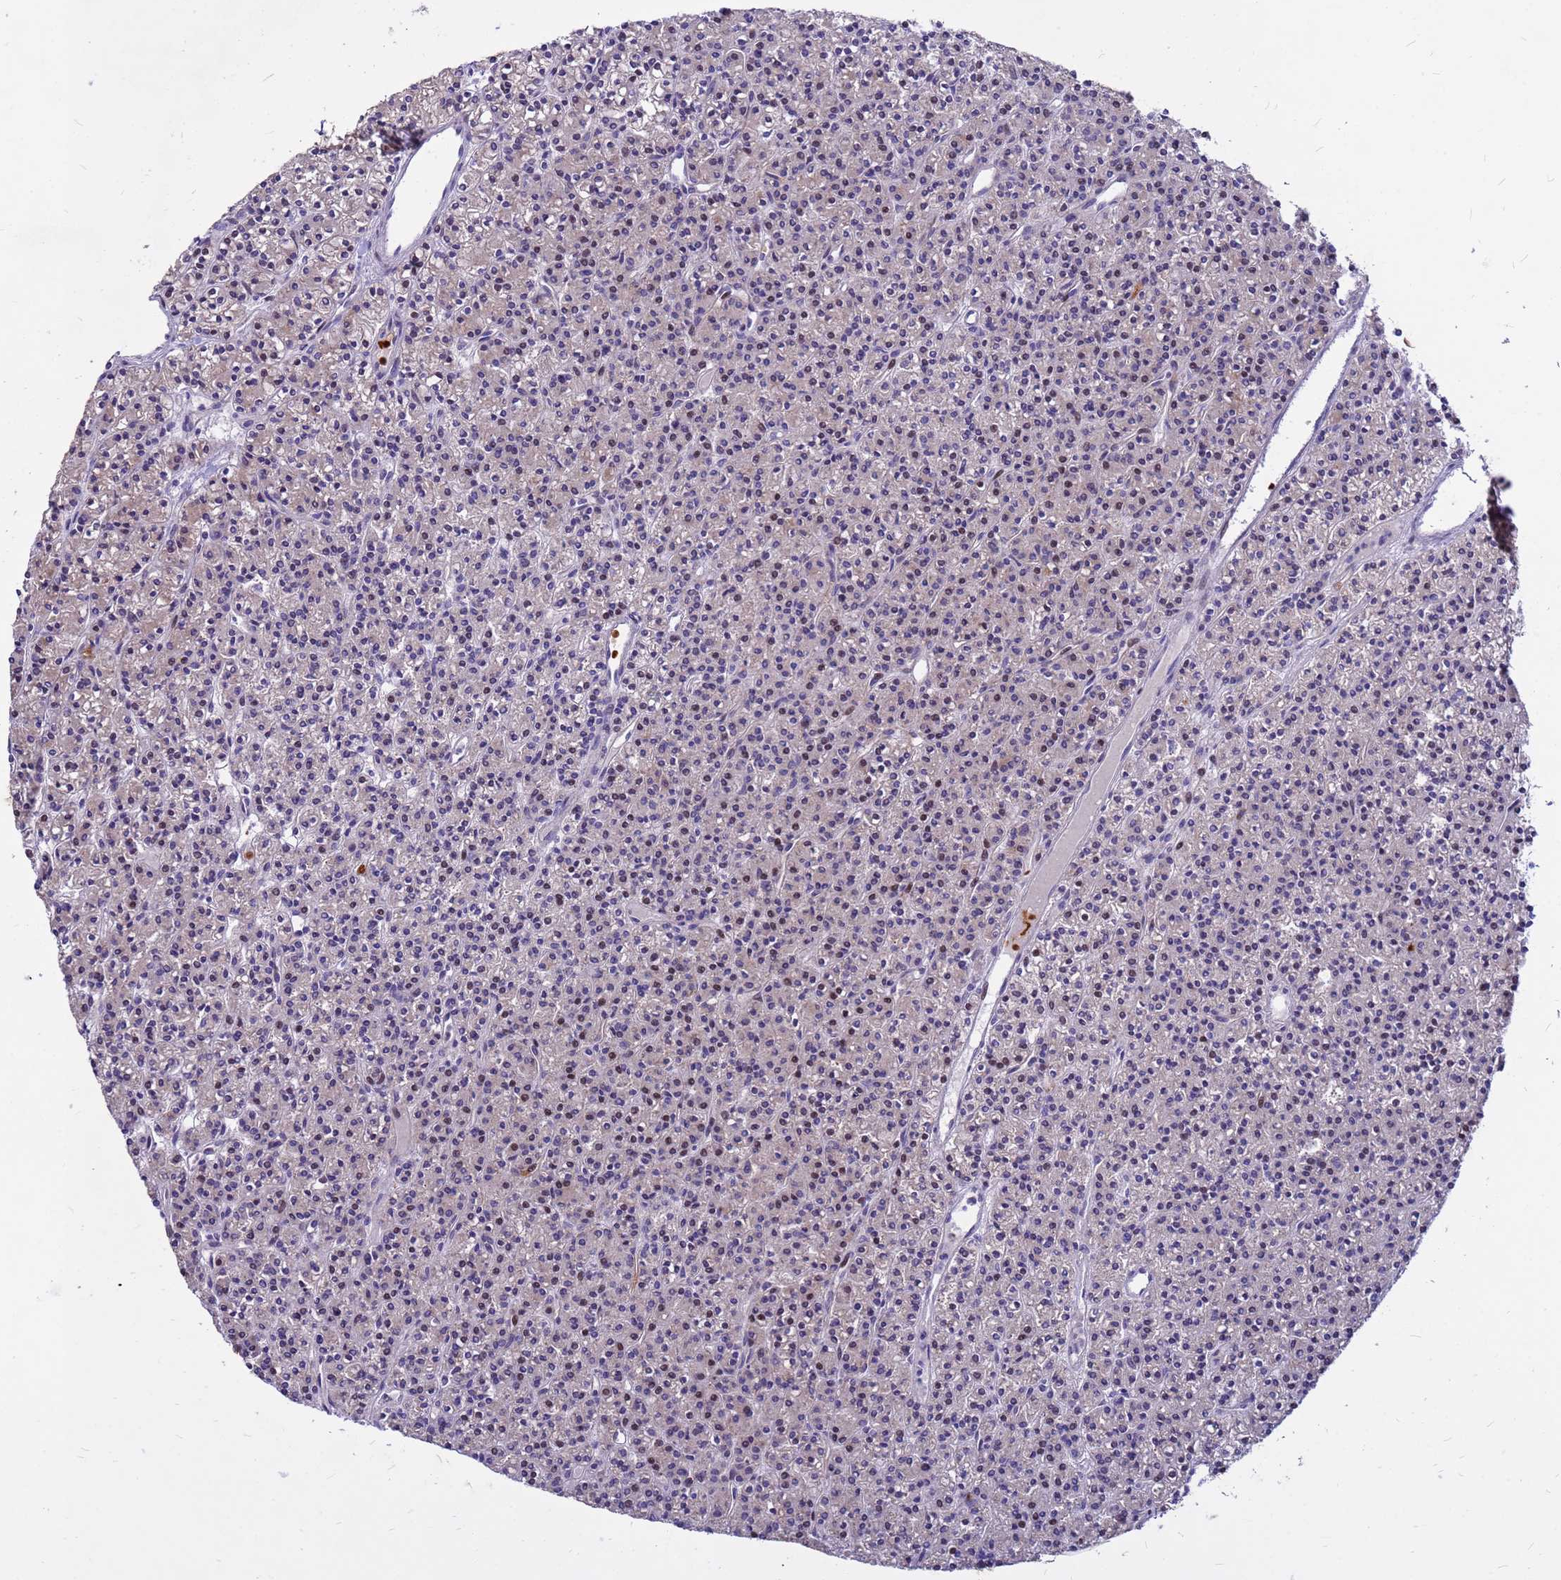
{"staining": {"intensity": "negative", "quantity": "none", "location": "none"}, "tissue": "parathyroid gland", "cell_type": "Glandular cells", "image_type": "normal", "snomed": [{"axis": "morphology", "description": "Normal tissue, NOS"}, {"axis": "topography", "description": "Parathyroid gland"}], "caption": "Immunohistochemistry (IHC) of benign parathyroid gland reveals no positivity in glandular cells. (DAB immunohistochemistry visualized using brightfield microscopy, high magnification).", "gene": "ZNF669", "patient": {"sex": "female", "age": 45}}